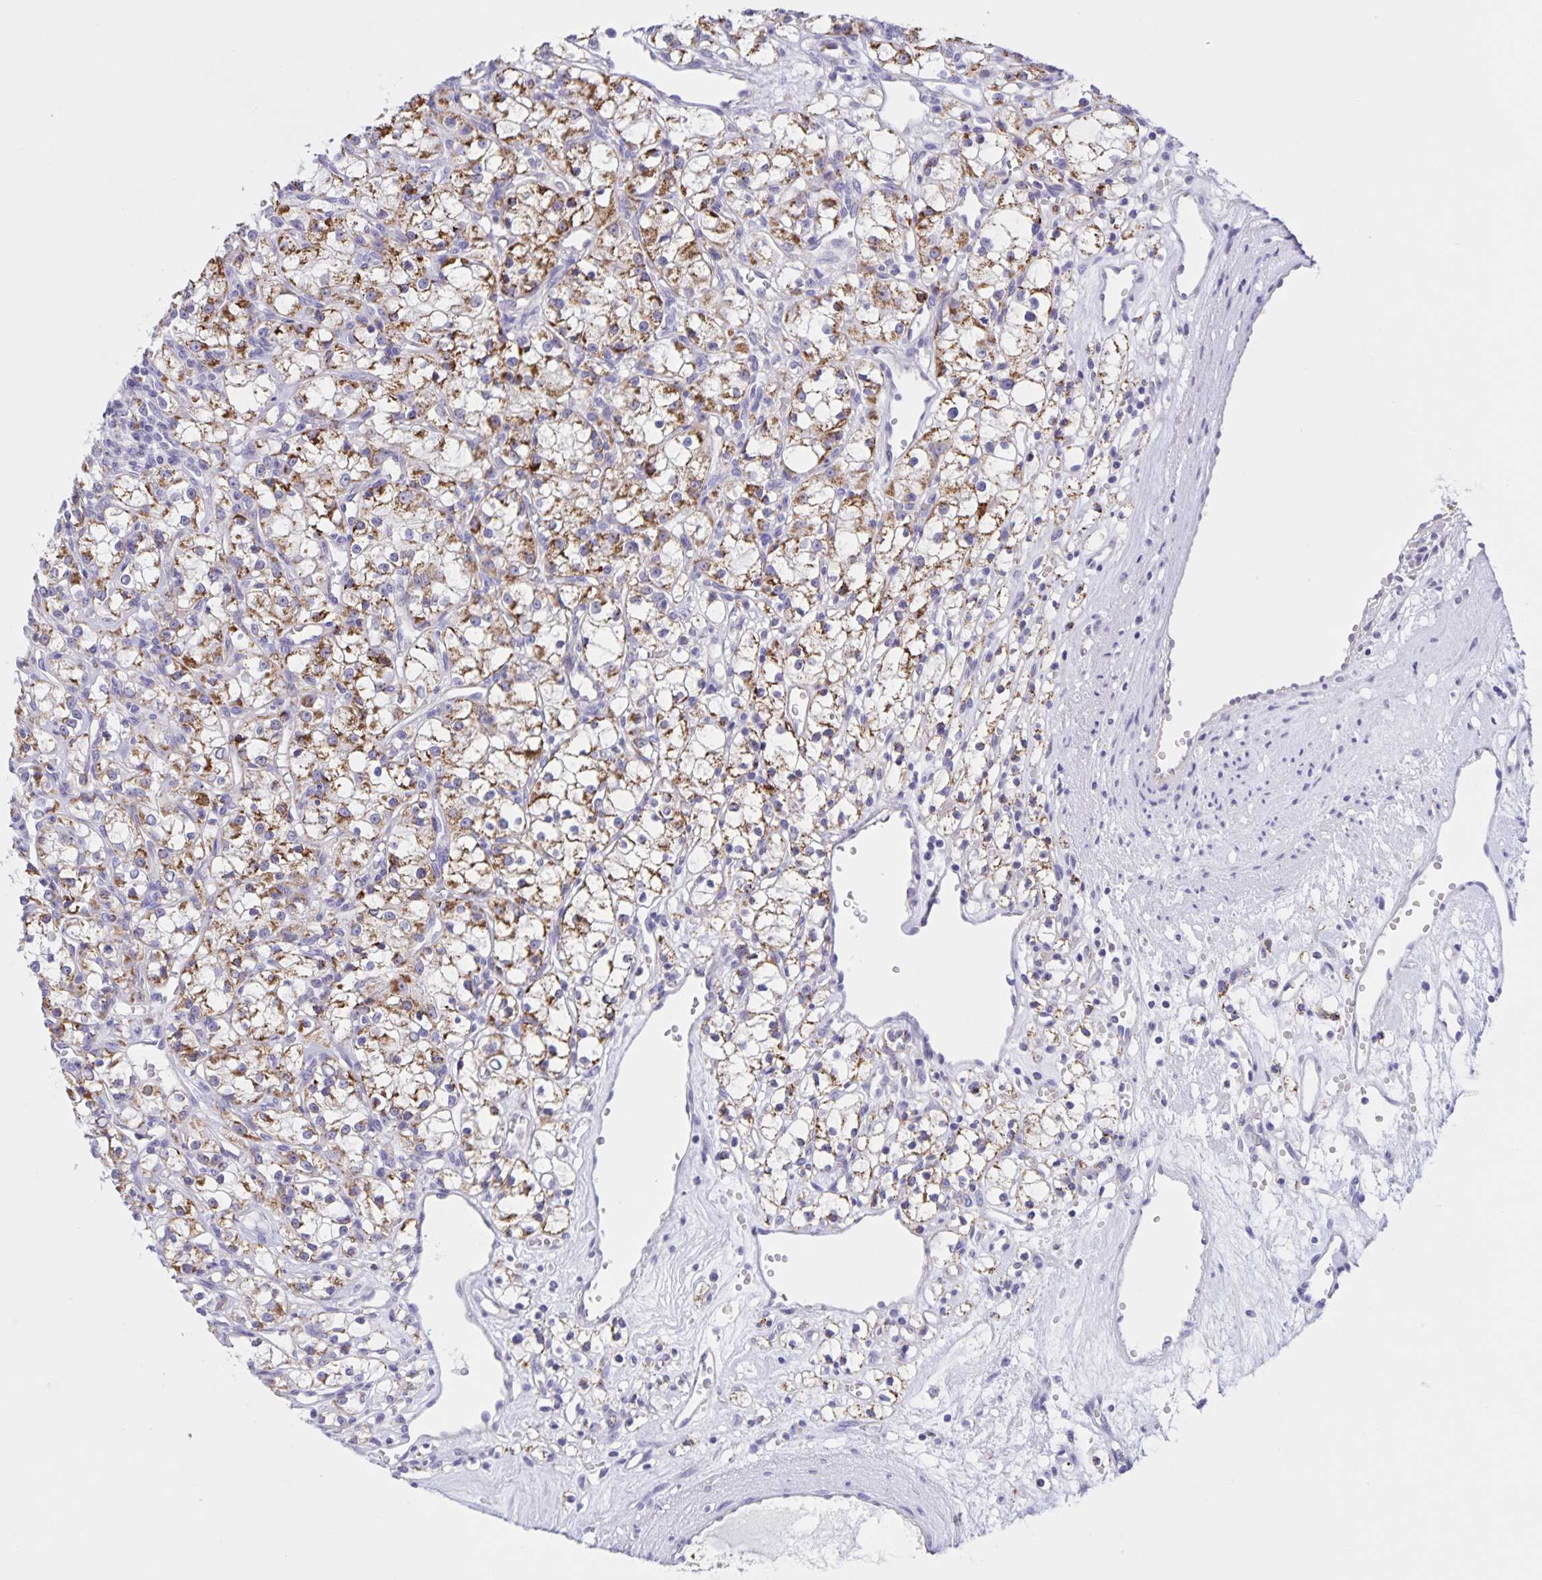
{"staining": {"intensity": "moderate", "quantity": ">75%", "location": "cytoplasmic/membranous"}, "tissue": "renal cancer", "cell_type": "Tumor cells", "image_type": "cancer", "snomed": [{"axis": "morphology", "description": "Adenocarcinoma, NOS"}, {"axis": "topography", "description": "Kidney"}], "caption": "Immunohistochemical staining of renal cancer displays moderate cytoplasmic/membranous protein positivity in about >75% of tumor cells. The protein of interest is stained brown, and the nuclei are stained in blue (DAB (3,3'-diaminobenzidine) IHC with brightfield microscopy, high magnification).", "gene": "DMGDH", "patient": {"sex": "female", "age": 59}}